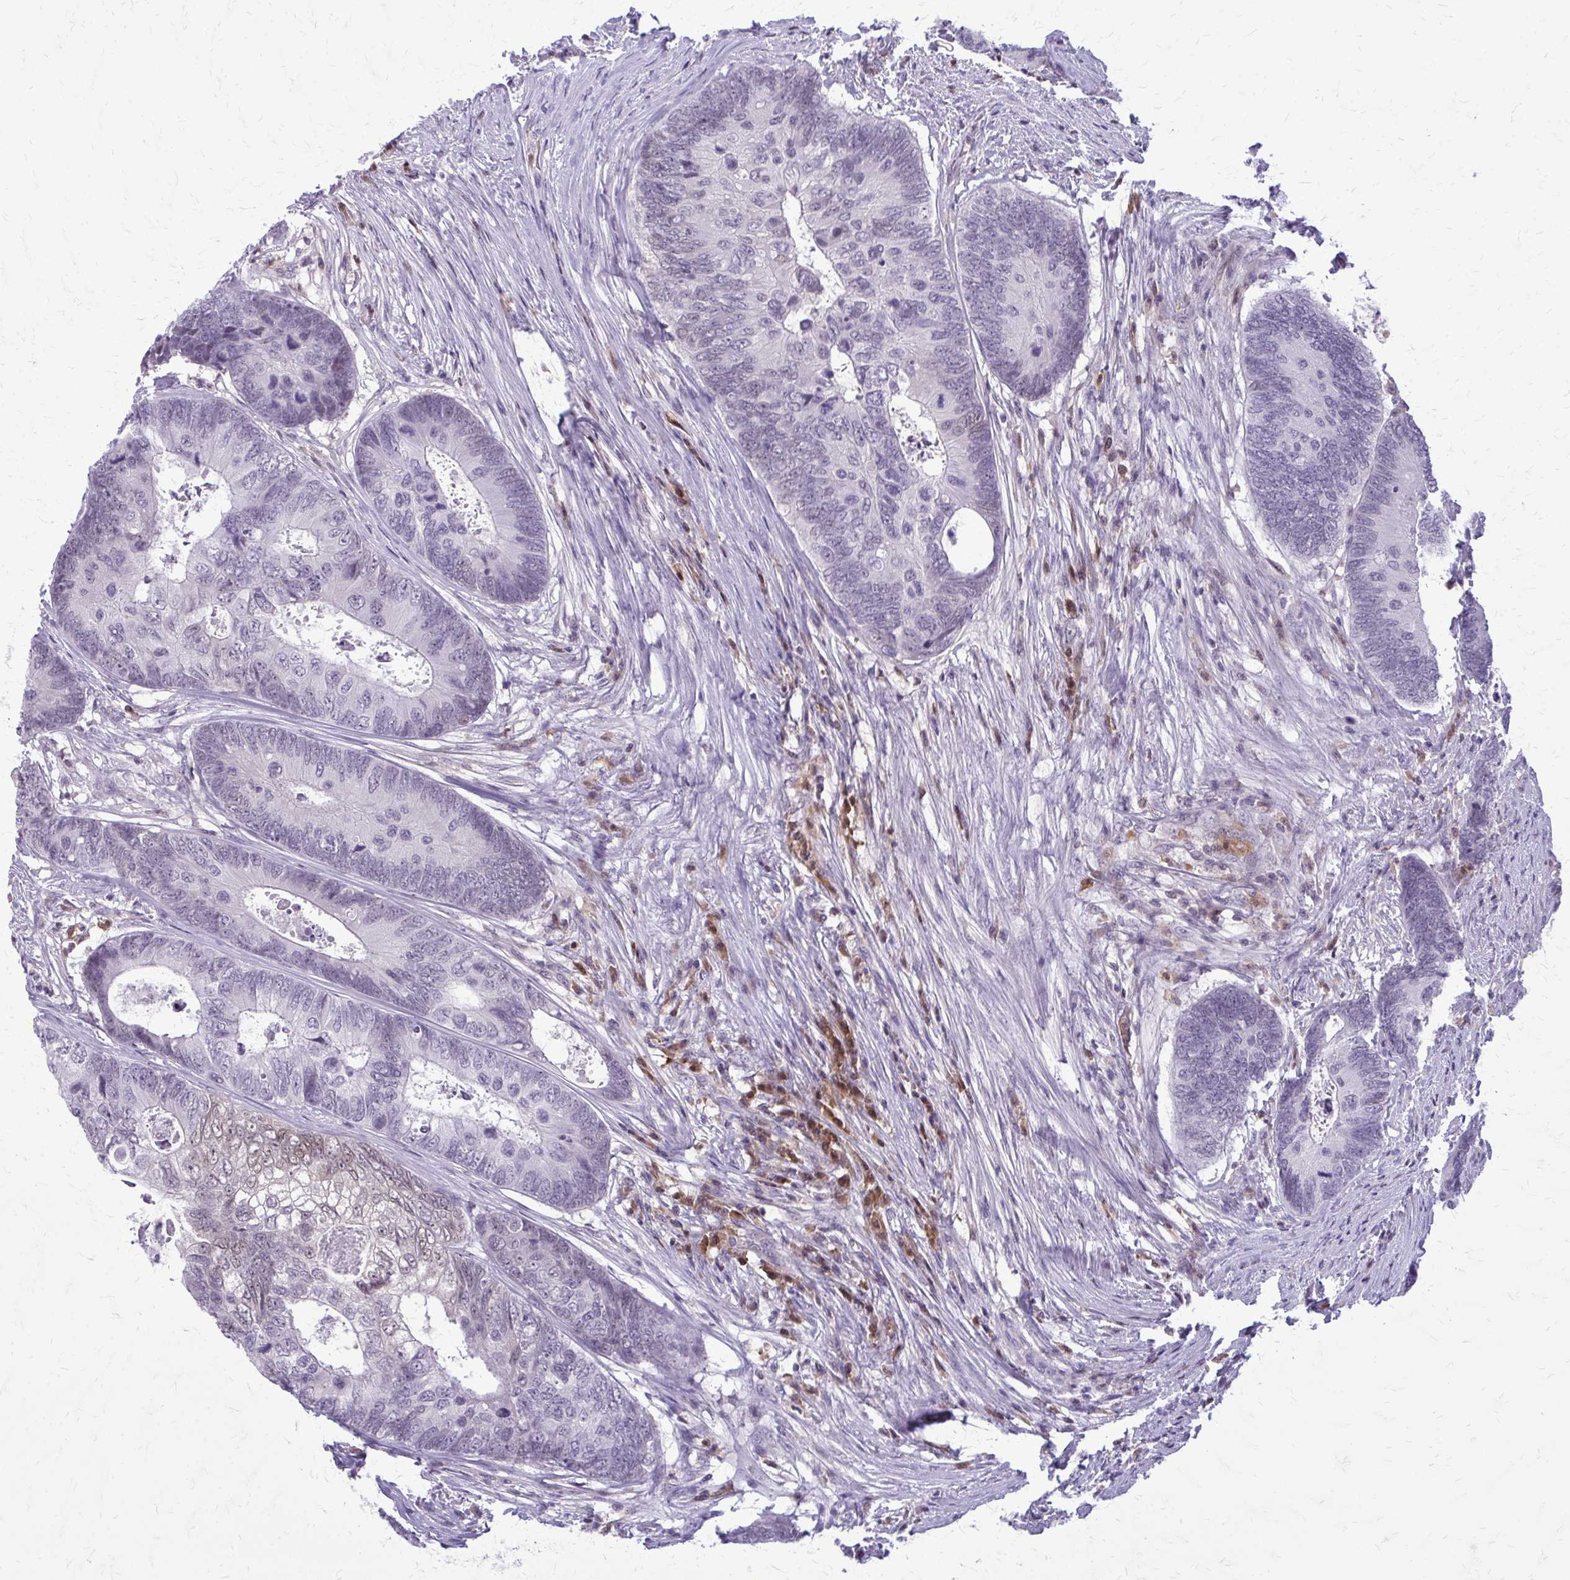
{"staining": {"intensity": "negative", "quantity": "none", "location": "none"}, "tissue": "colorectal cancer", "cell_type": "Tumor cells", "image_type": "cancer", "snomed": [{"axis": "morphology", "description": "Adenocarcinoma, NOS"}, {"axis": "topography", "description": "Colon"}], "caption": "An IHC image of colorectal cancer is shown. There is no staining in tumor cells of colorectal cancer.", "gene": "GLRX", "patient": {"sex": "female", "age": 67}}